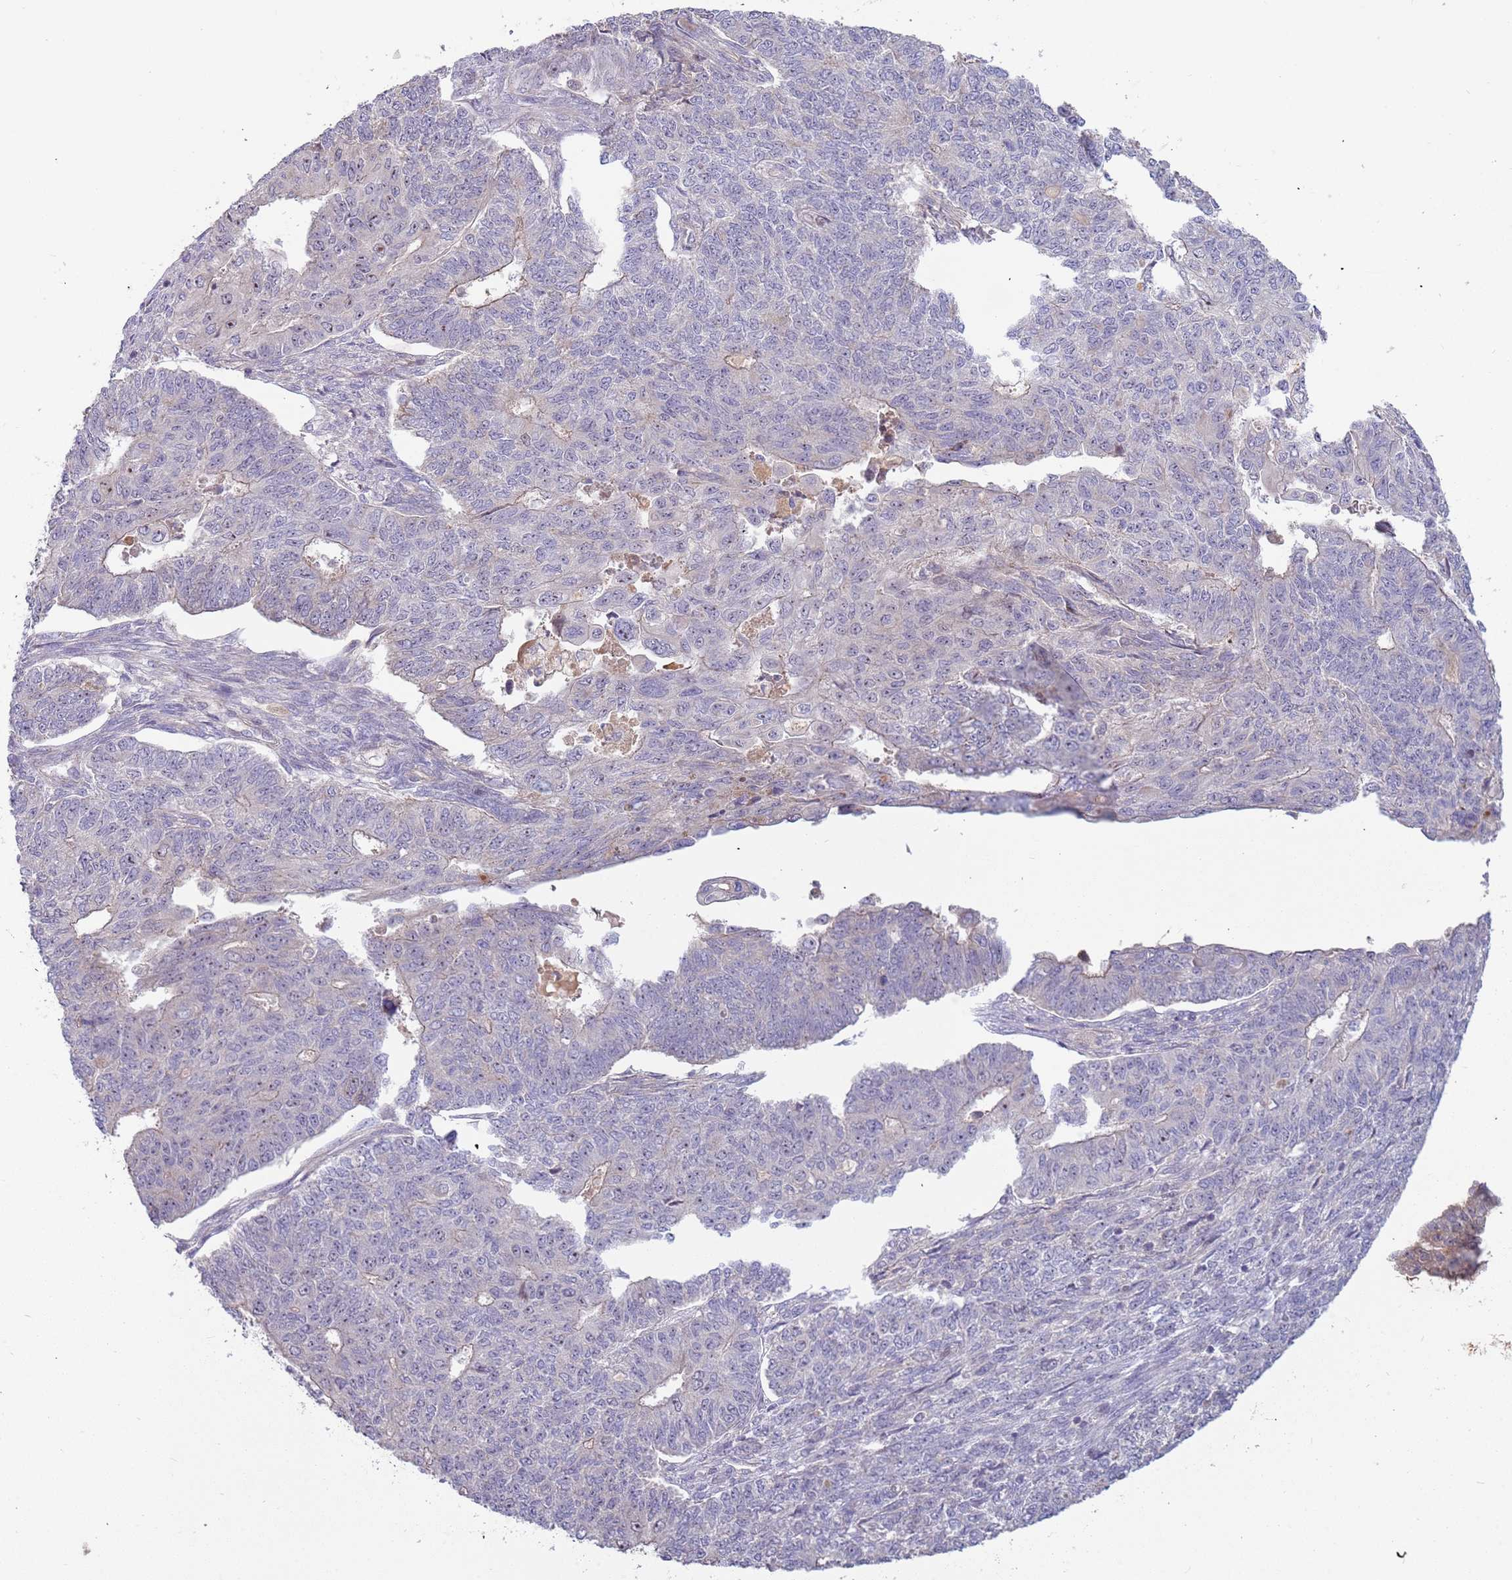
{"staining": {"intensity": "negative", "quantity": "none", "location": "none"}, "tissue": "endometrial cancer", "cell_type": "Tumor cells", "image_type": "cancer", "snomed": [{"axis": "morphology", "description": "Adenocarcinoma, NOS"}, {"axis": "topography", "description": "Endometrium"}], "caption": "Immunohistochemistry (IHC) of endometrial cancer reveals no positivity in tumor cells. (DAB IHC with hematoxylin counter stain).", "gene": "TRAPPC6B", "patient": {"sex": "female", "age": 32}}